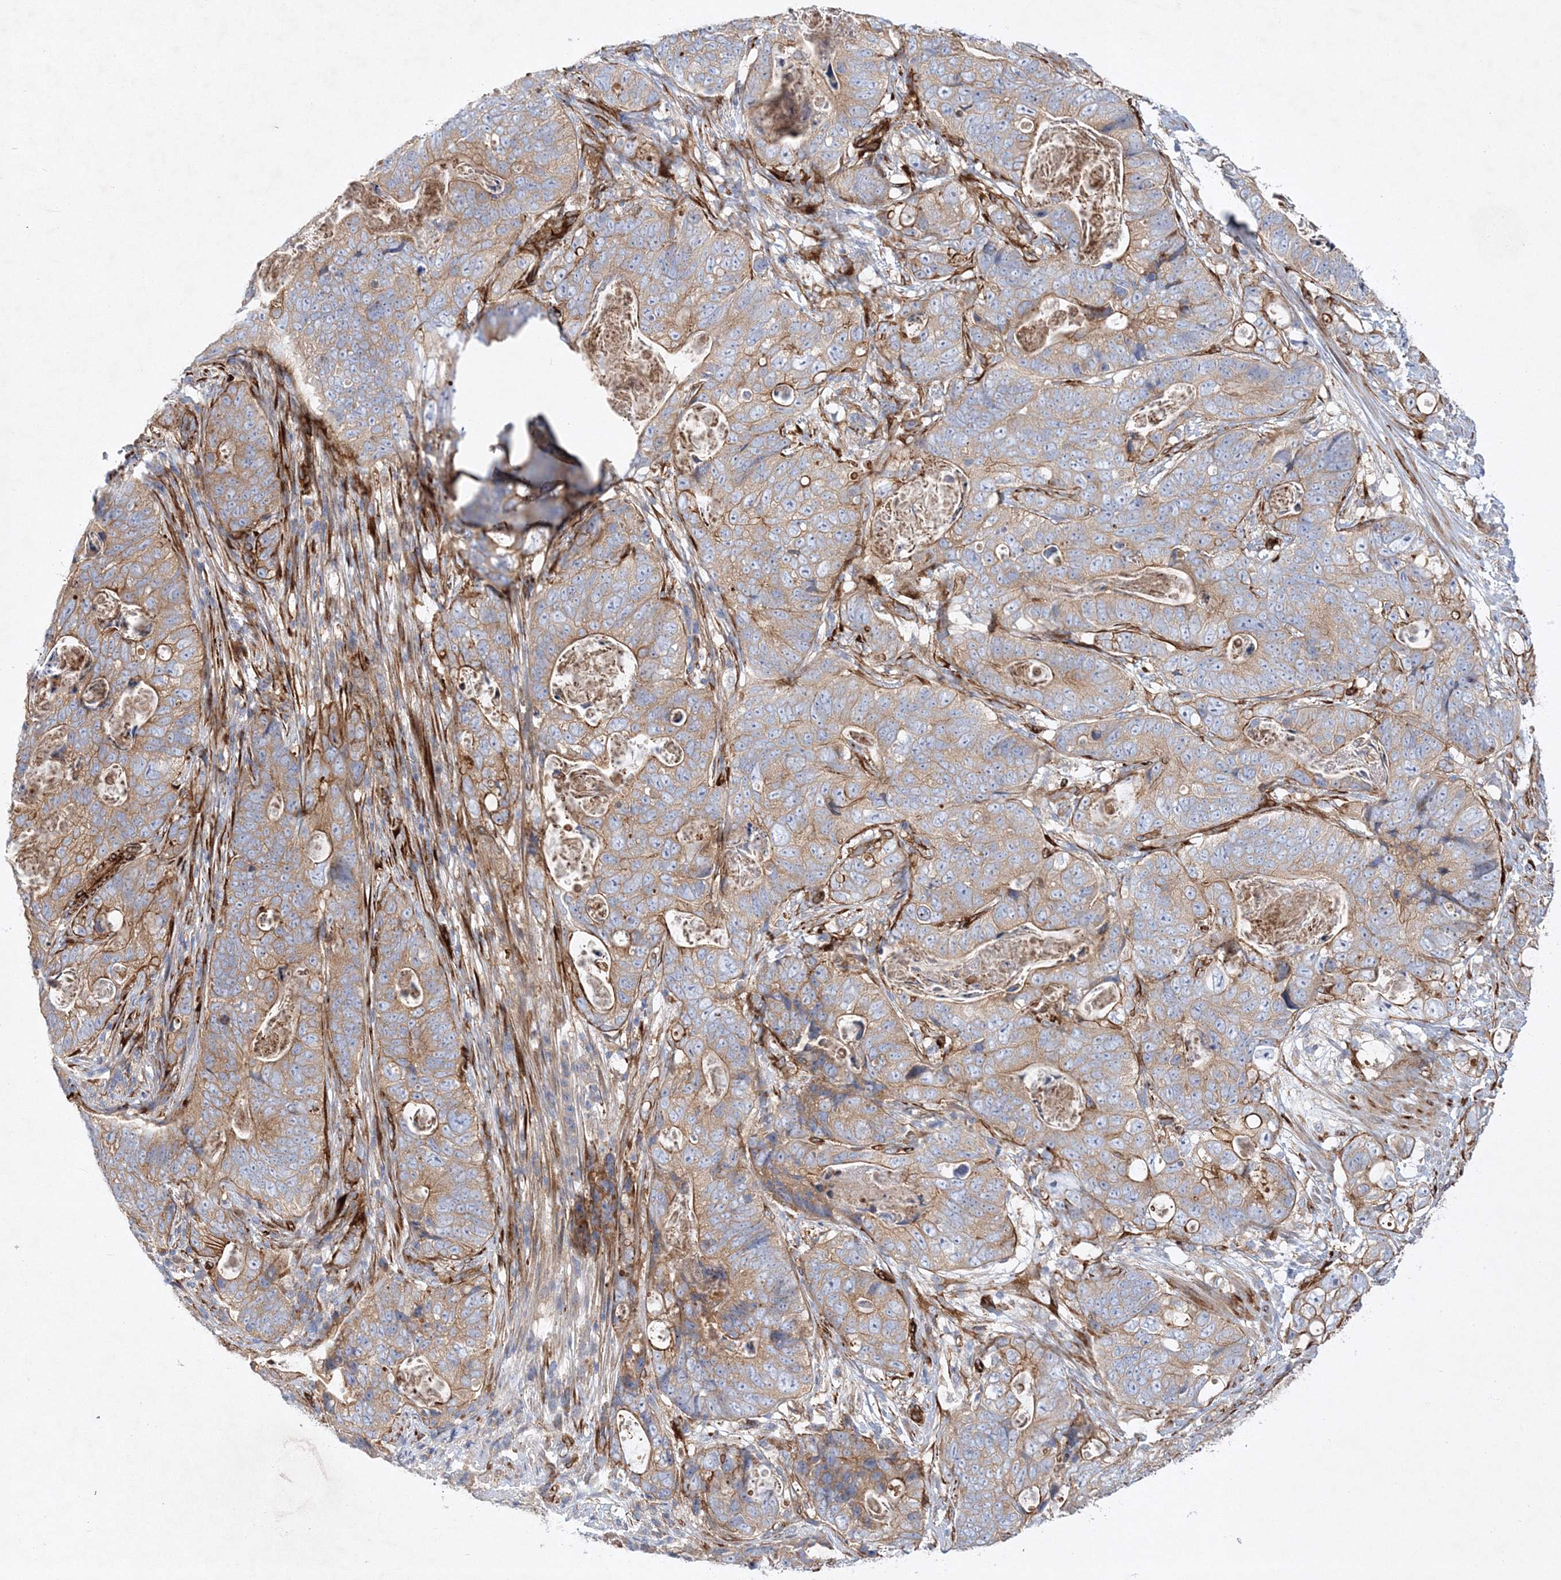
{"staining": {"intensity": "moderate", "quantity": ">75%", "location": "cytoplasmic/membranous"}, "tissue": "stomach cancer", "cell_type": "Tumor cells", "image_type": "cancer", "snomed": [{"axis": "morphology", "description": "Normal tissue, NOS"}, {"axis": "morphology", "description": "Adenocarcinoma, NOS"}, {"axis": "topography", "description": "Stomach"}], "caption": "A brown stain labels moderate cytoplasmic/membranous expression of a protein in adenocarcinoma (stomach) tumor cells. The protein of interest is shown in brown color, while the nuclei are stained blue.", "gene": "ZFYVE16", "patient": {"sex": "female", "age": 89}}